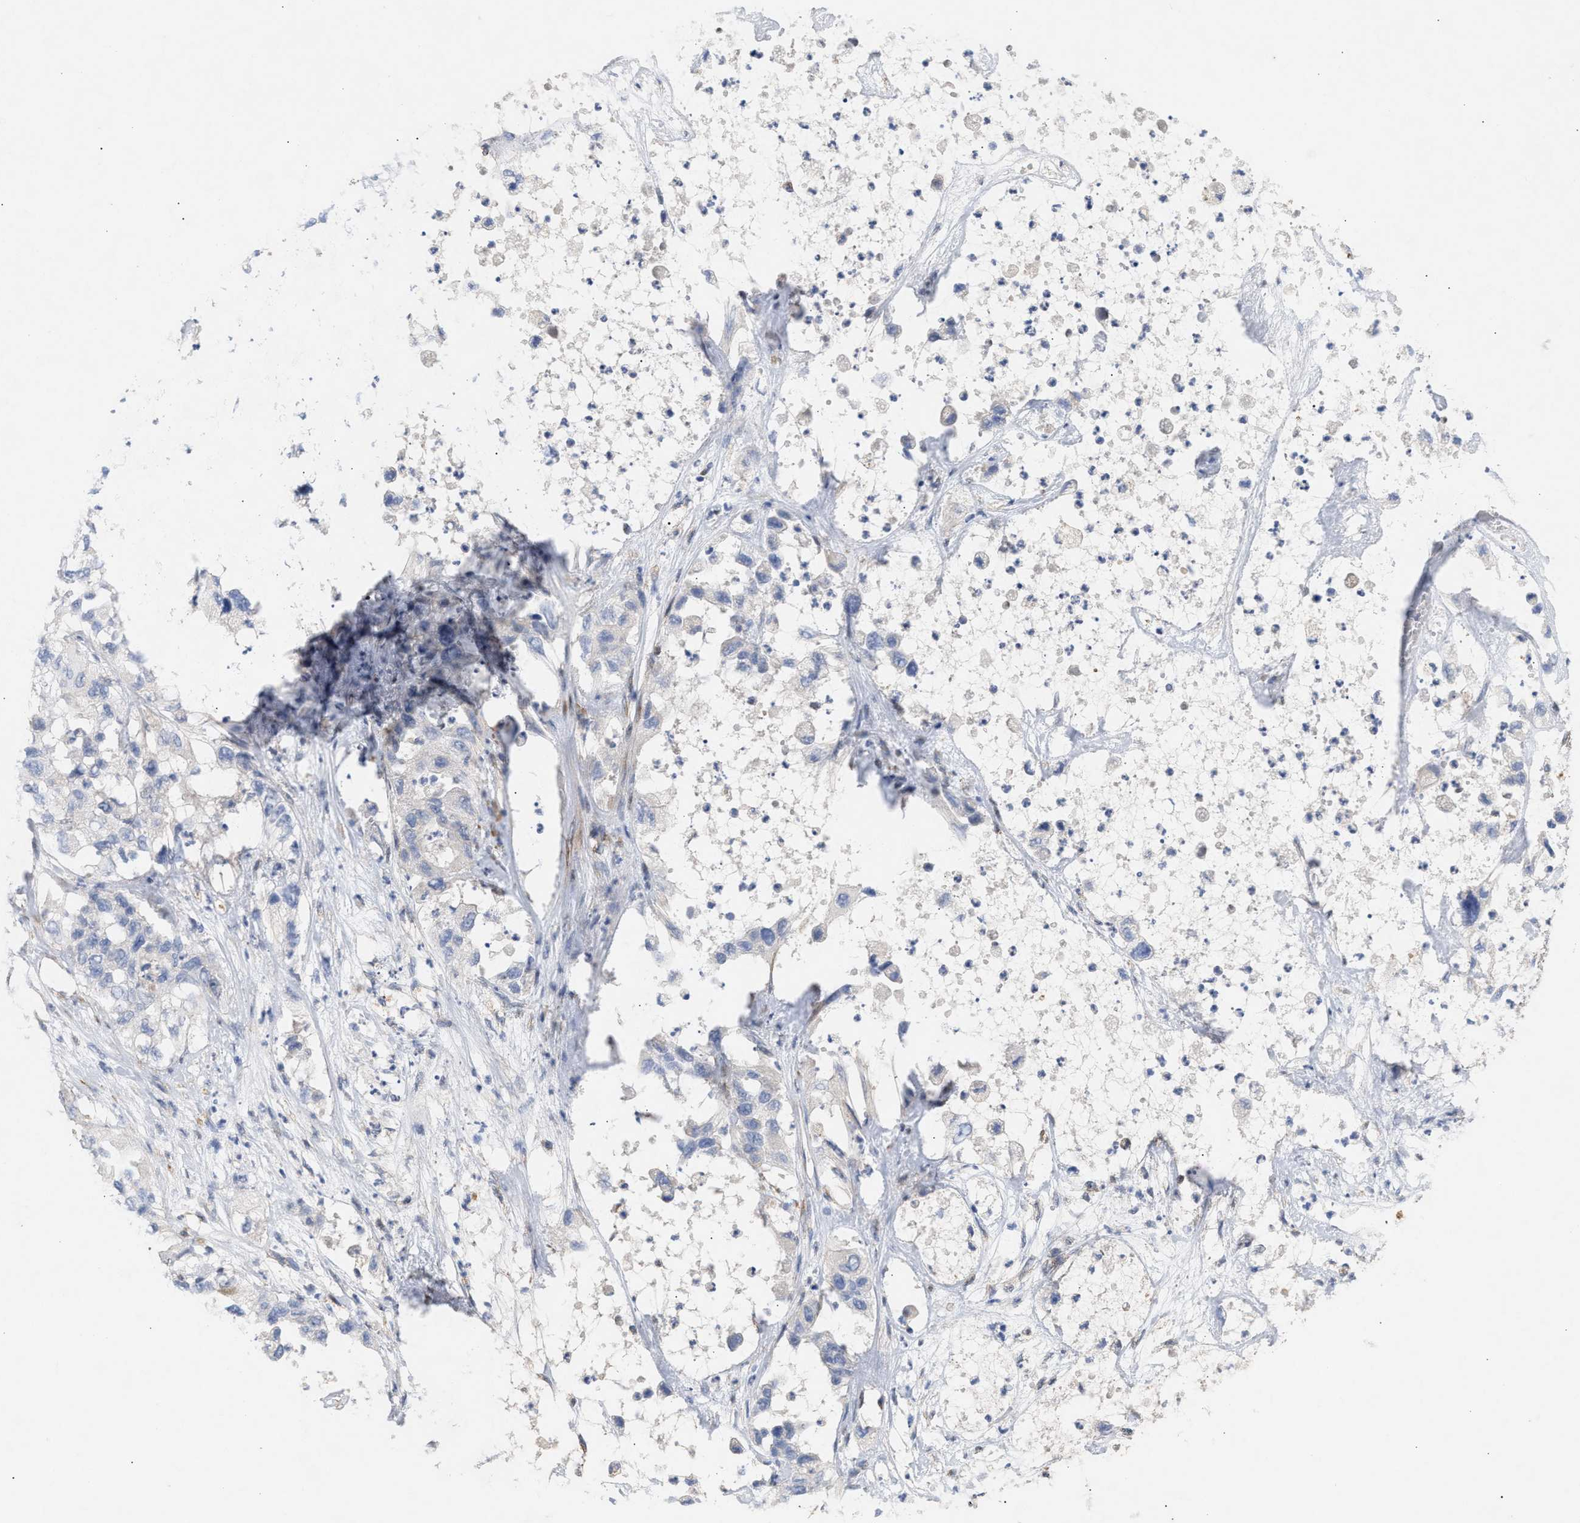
{"staining": {"intensity": "negative", "quantity": "none", "location": "none"}, "tissue": "pancreatic cancer", "cell_type": "Tumor cells", "image_type": "cancer", "snomed": [{"axis": "morphology", "description": "Adenocarcinoma, NOS"}, {"axis": "topography", "description": "Pancreas"}], "caption": "An immunohistochemistry image of pancreatic adenocarcinoma is shown. There is no staining in tumor cells of pancreatic adenocarcinoma.", "gene": "SELENOM", "patient": {"sex": "female", "age": 78}}